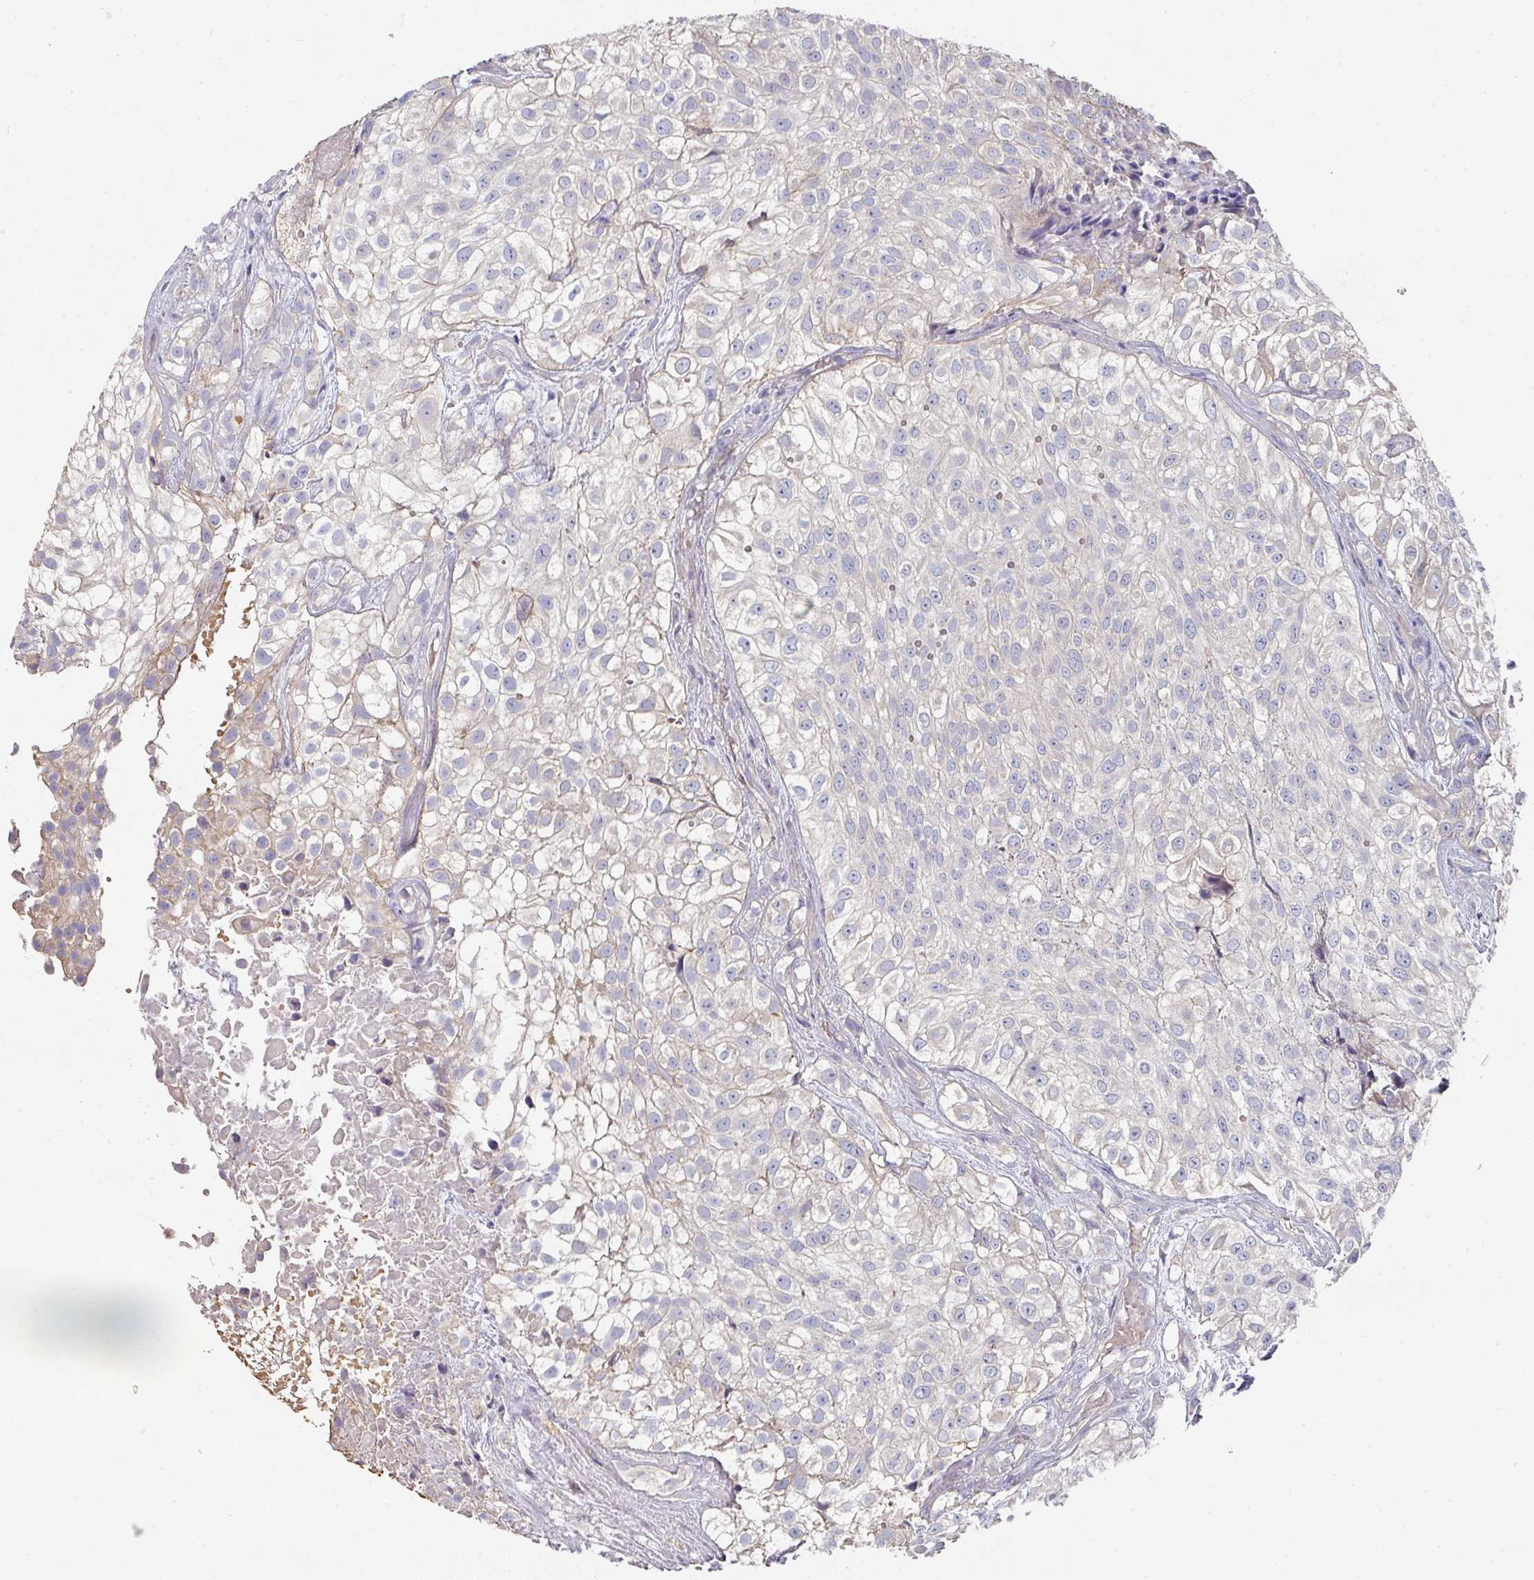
{"staining": {"intensity": "weak", "quantity": "<25%", "location": "cytoplasmic/membranous"}, "tissue": "urothelial cancer", "cell_type": "Tumor cells", "image_type": "cancer", "snomed": [{"axis": "morphology", "description": "Urothelial carcinoma, High grade"}, {"axis": "topography", "description": "Urinary bladder"}], "caption": "Immunohistochemical staining of urothelial cancer shows no significant staining in tumor cells.", "gene": "PYROXD2", "patient": {"sex": "male", "age": 56}}